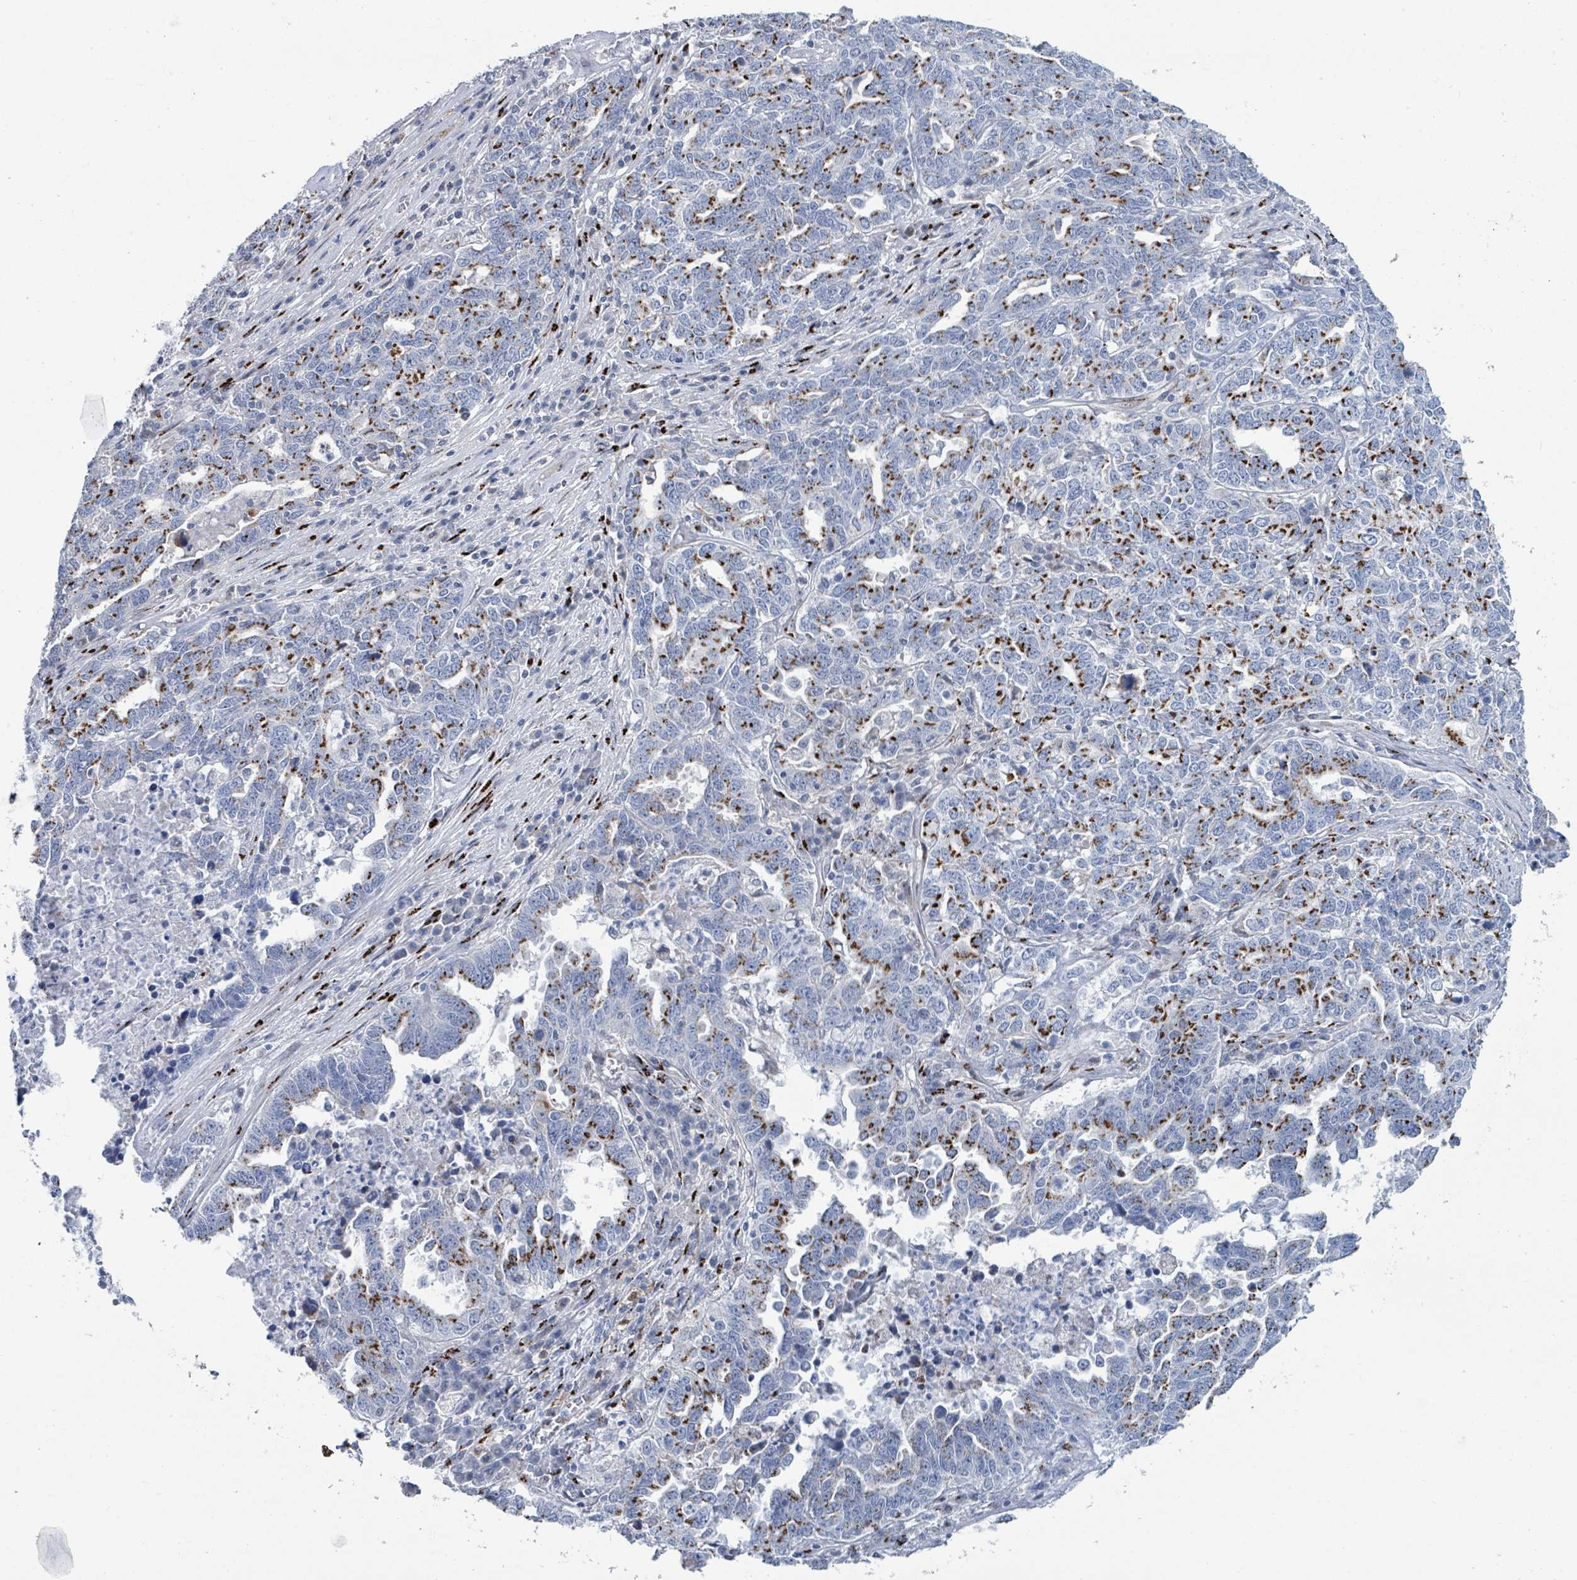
{"staining": {"intensity": "strong", "quantity": "25%-75%", "location": "cytoplasmic/membranous"}, "tissue": "ovarian cancer", "cell_type": "Tumor cells", "image_type": "cancer", "snomed": [{"axis": "morphology", "description": "Carcinoma, endometroid"}, {"axis": "topography", "description": "Ovary"}], "caption": "An immunohistochemistry micrograph of neoplastic tissue is shown. Protein staining in brown shows strong cytoplasmic/membranous positivity in ovarian cancer within tumor cells. (Stains: DAB in brown, nuclei in blue, Microscopy: brightfield microscopy at high magnification).", "gene": "DCAF5", "patient": {"sex": "female", "age": 62}}